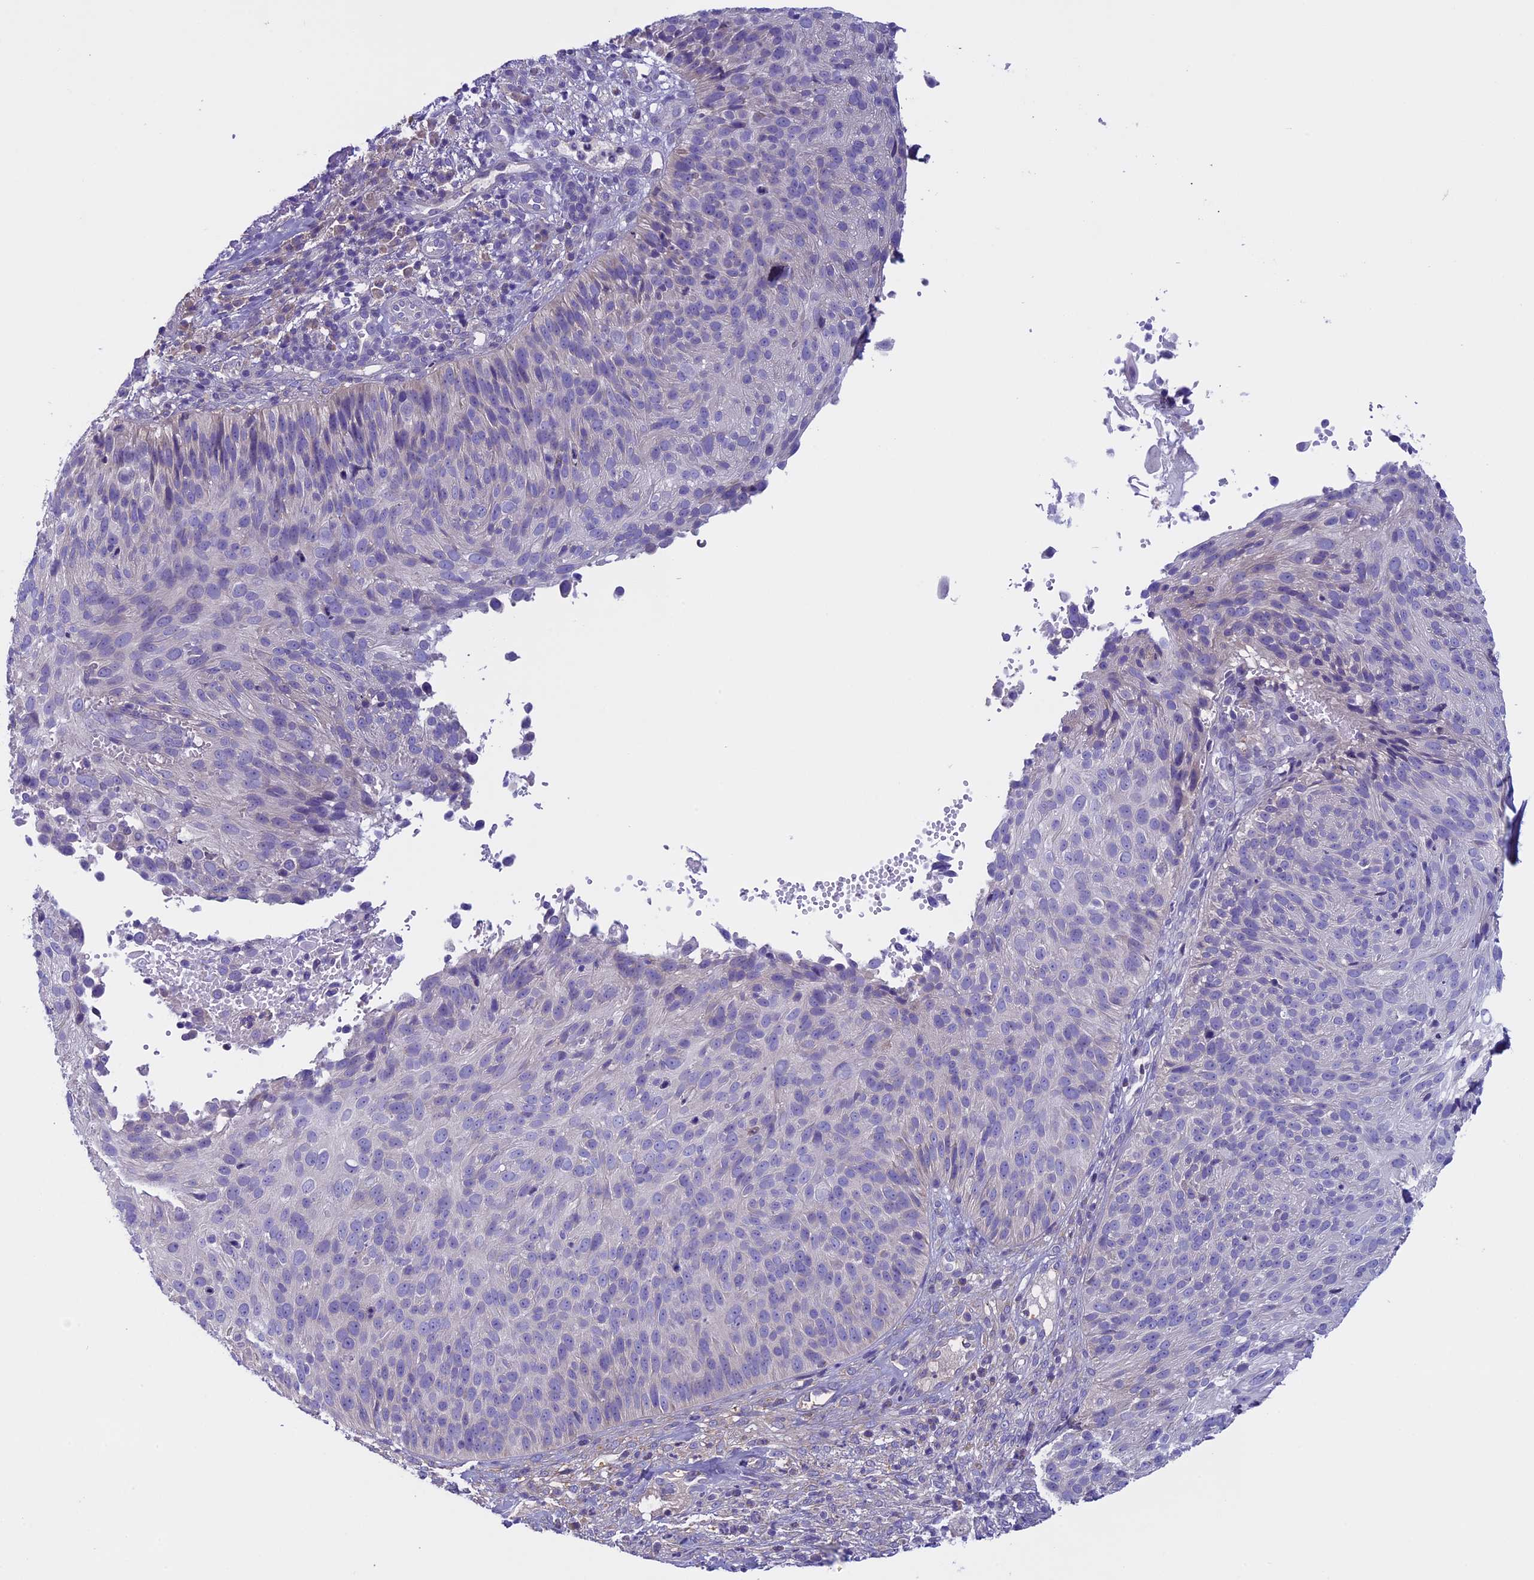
{"staining": {"intensity": "negative", "quantity": "none", "location": "none"}, "tissue": "cervical cancer", "cell_type": "Tumor cells", "image_type": "cancer", "snomed": [{"axis": "morphology", "description": "Squamous cell carcinoma, NOS"}, {"axis": "topography", "description": "Cervix"}], "caption": "Immunohistochemistry of cervical cancer exhibits no positivity in tumor cells. Nuclei are stained in blue.", "gene": "DCTN5", "patient": {"sex": "female", "age": 74}}